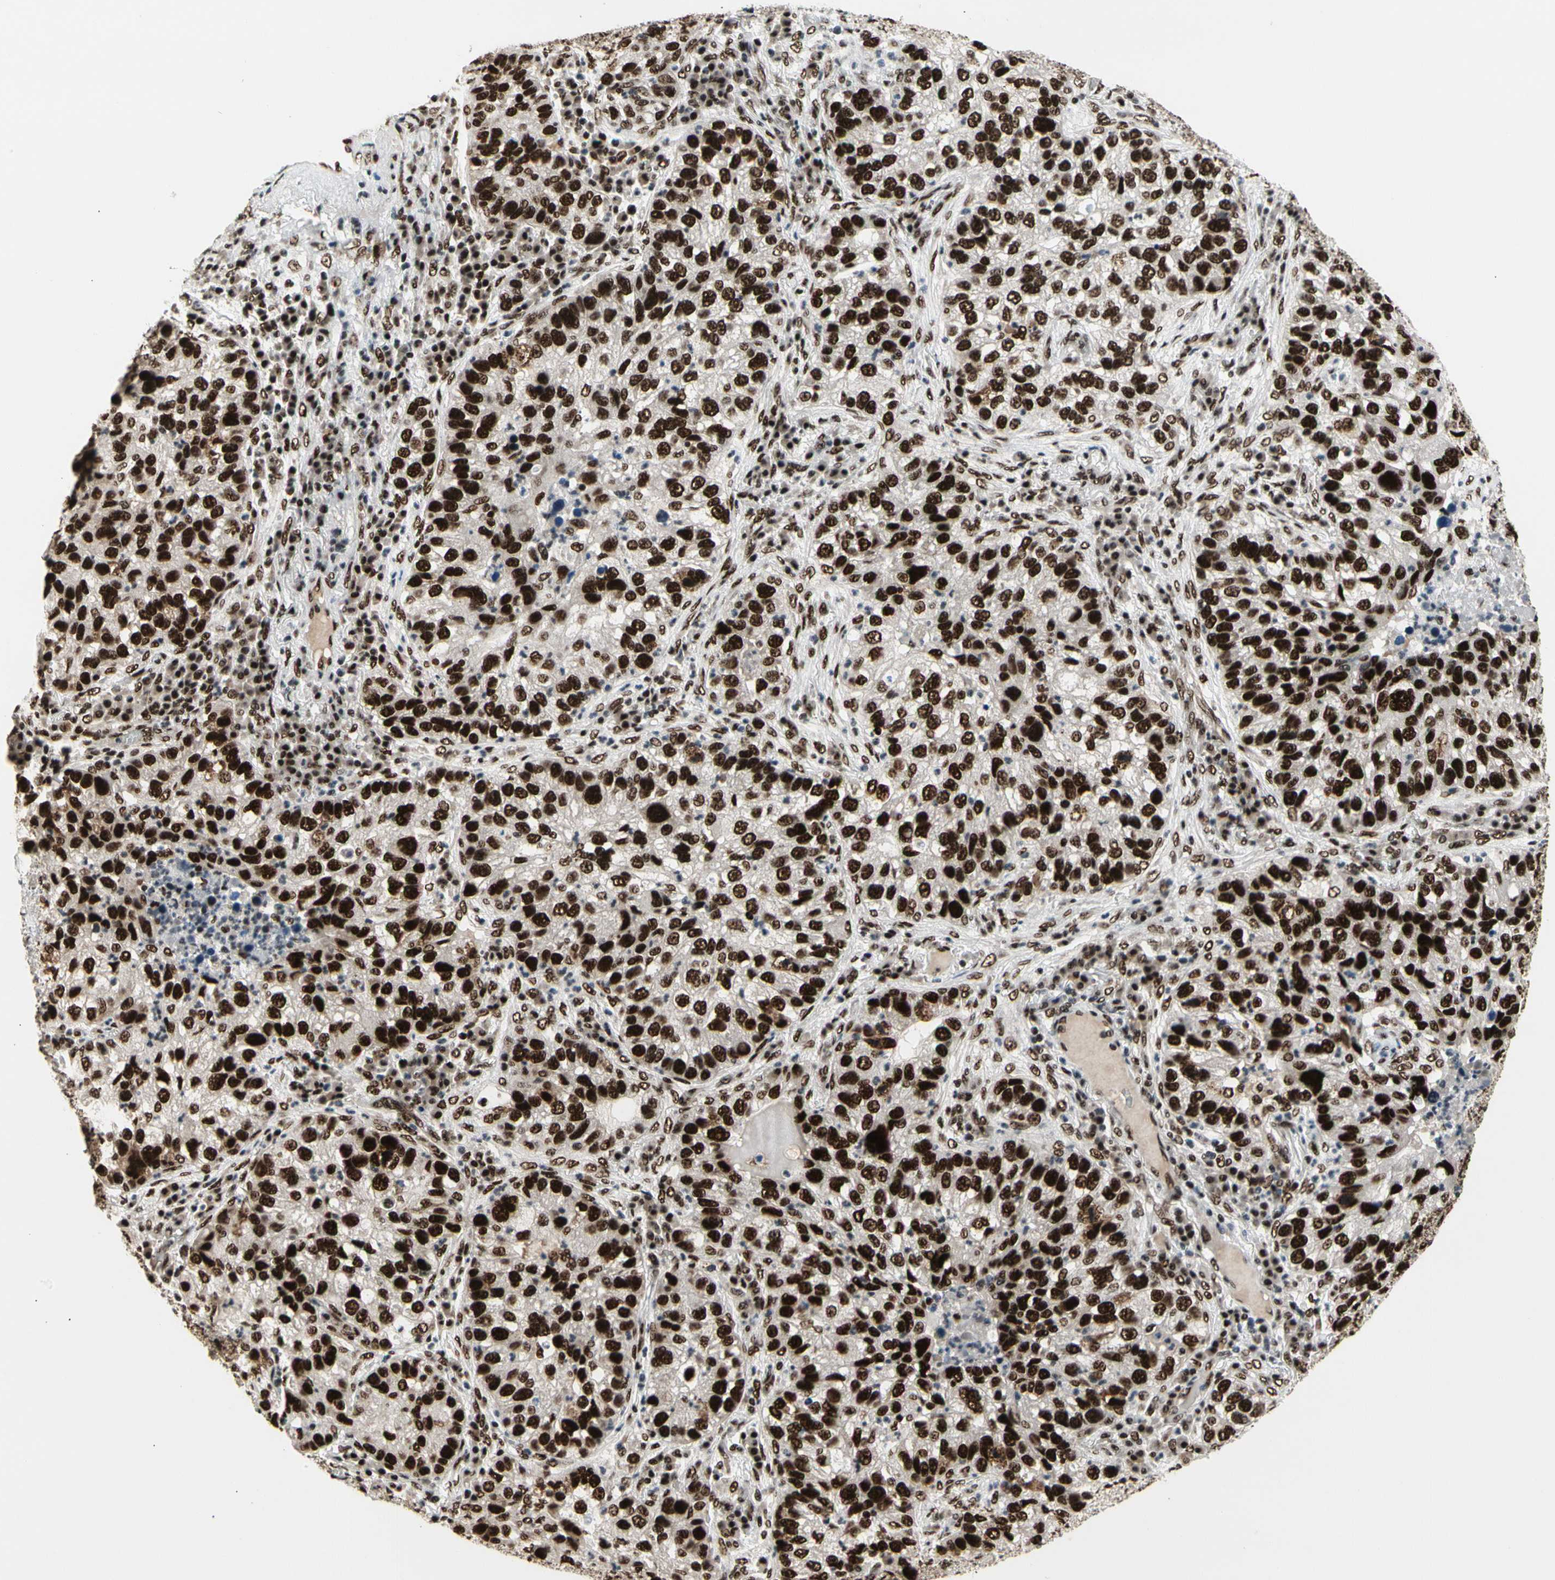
{"staining": {"intensity": "strong", "quantity": ">75%", "location": "nuclear"}, "tissue": "lung cancer", "cell_type": "Tumor cells", "image_type": "cancer", "snomed": [{"axis": "morphology", "description": "Normal tissue, NOS"}, {"axis": "morphology", "description": "Adenocarcinoma, NOS"}, {"axis": "topography", "description": "Bronchus"}, {"axis": "topography", "description": "Lung"}], "caption": "Lung cancer (adenocarcinoma) stained for a protein shows strong nuclear positivity in tumor cells.", "gene": "SRSF11", "patient": {"sex": "male", "age": 54}}